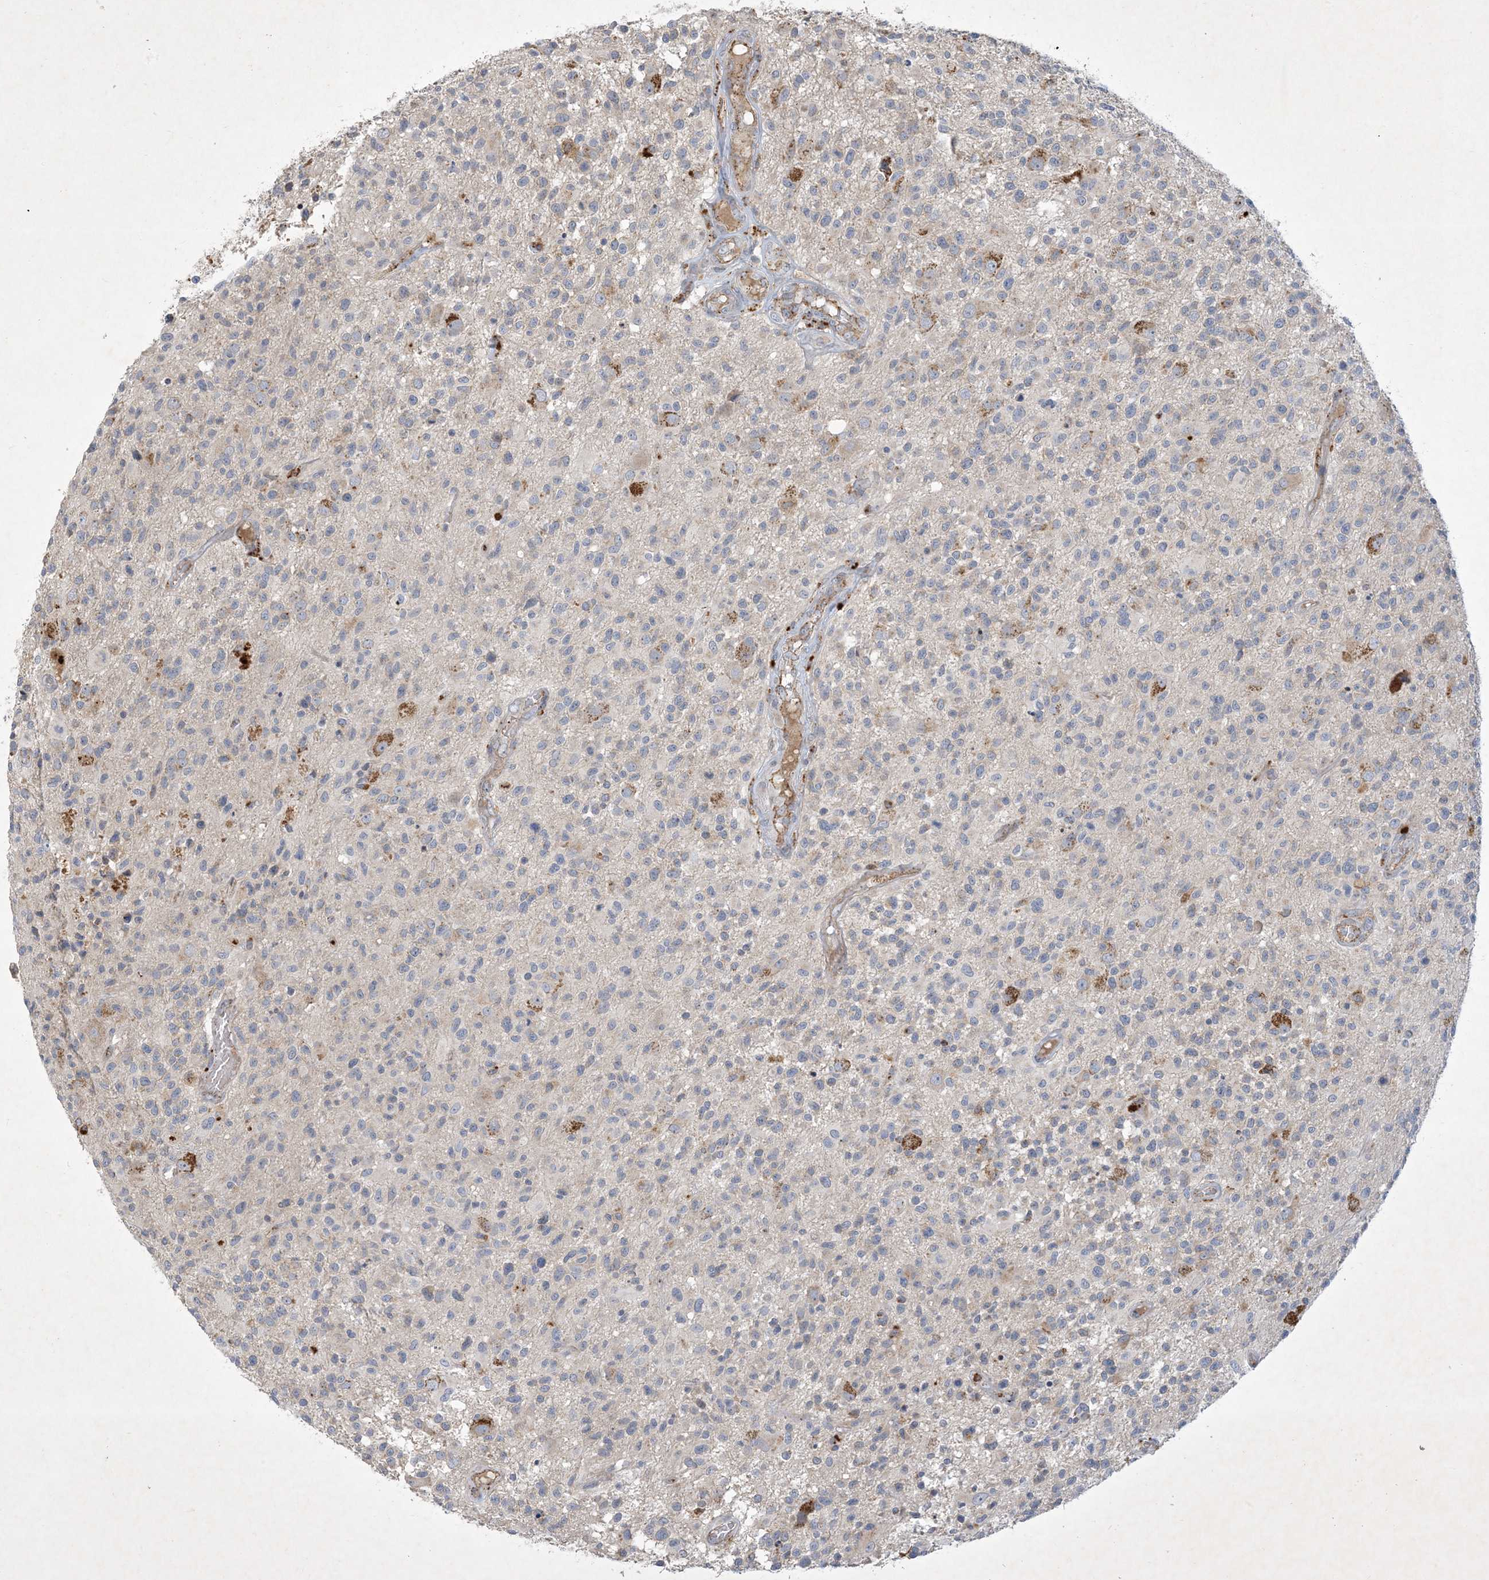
{"staining": {"intensity": "negative", "quantity": "none", "location": "none"}, "tissue": "glioma", "cell_type": "Tumor cells", "image_type": "cancer", "snomed": [{"axis": "morphology", "description": "Glioma, malignant, High grade"}, {"axis": "morphology", "description": "Glioblastoma, NOS"}, {"axis": "topography", "description": "Brain"}], "caption": "DAB immunohistochemical staining of high-grade glioma (malignant) exhibits no significant staining in tumor cells.", "gene": "MRPS18A", "patient": {"sex": "male", "age": 60}}